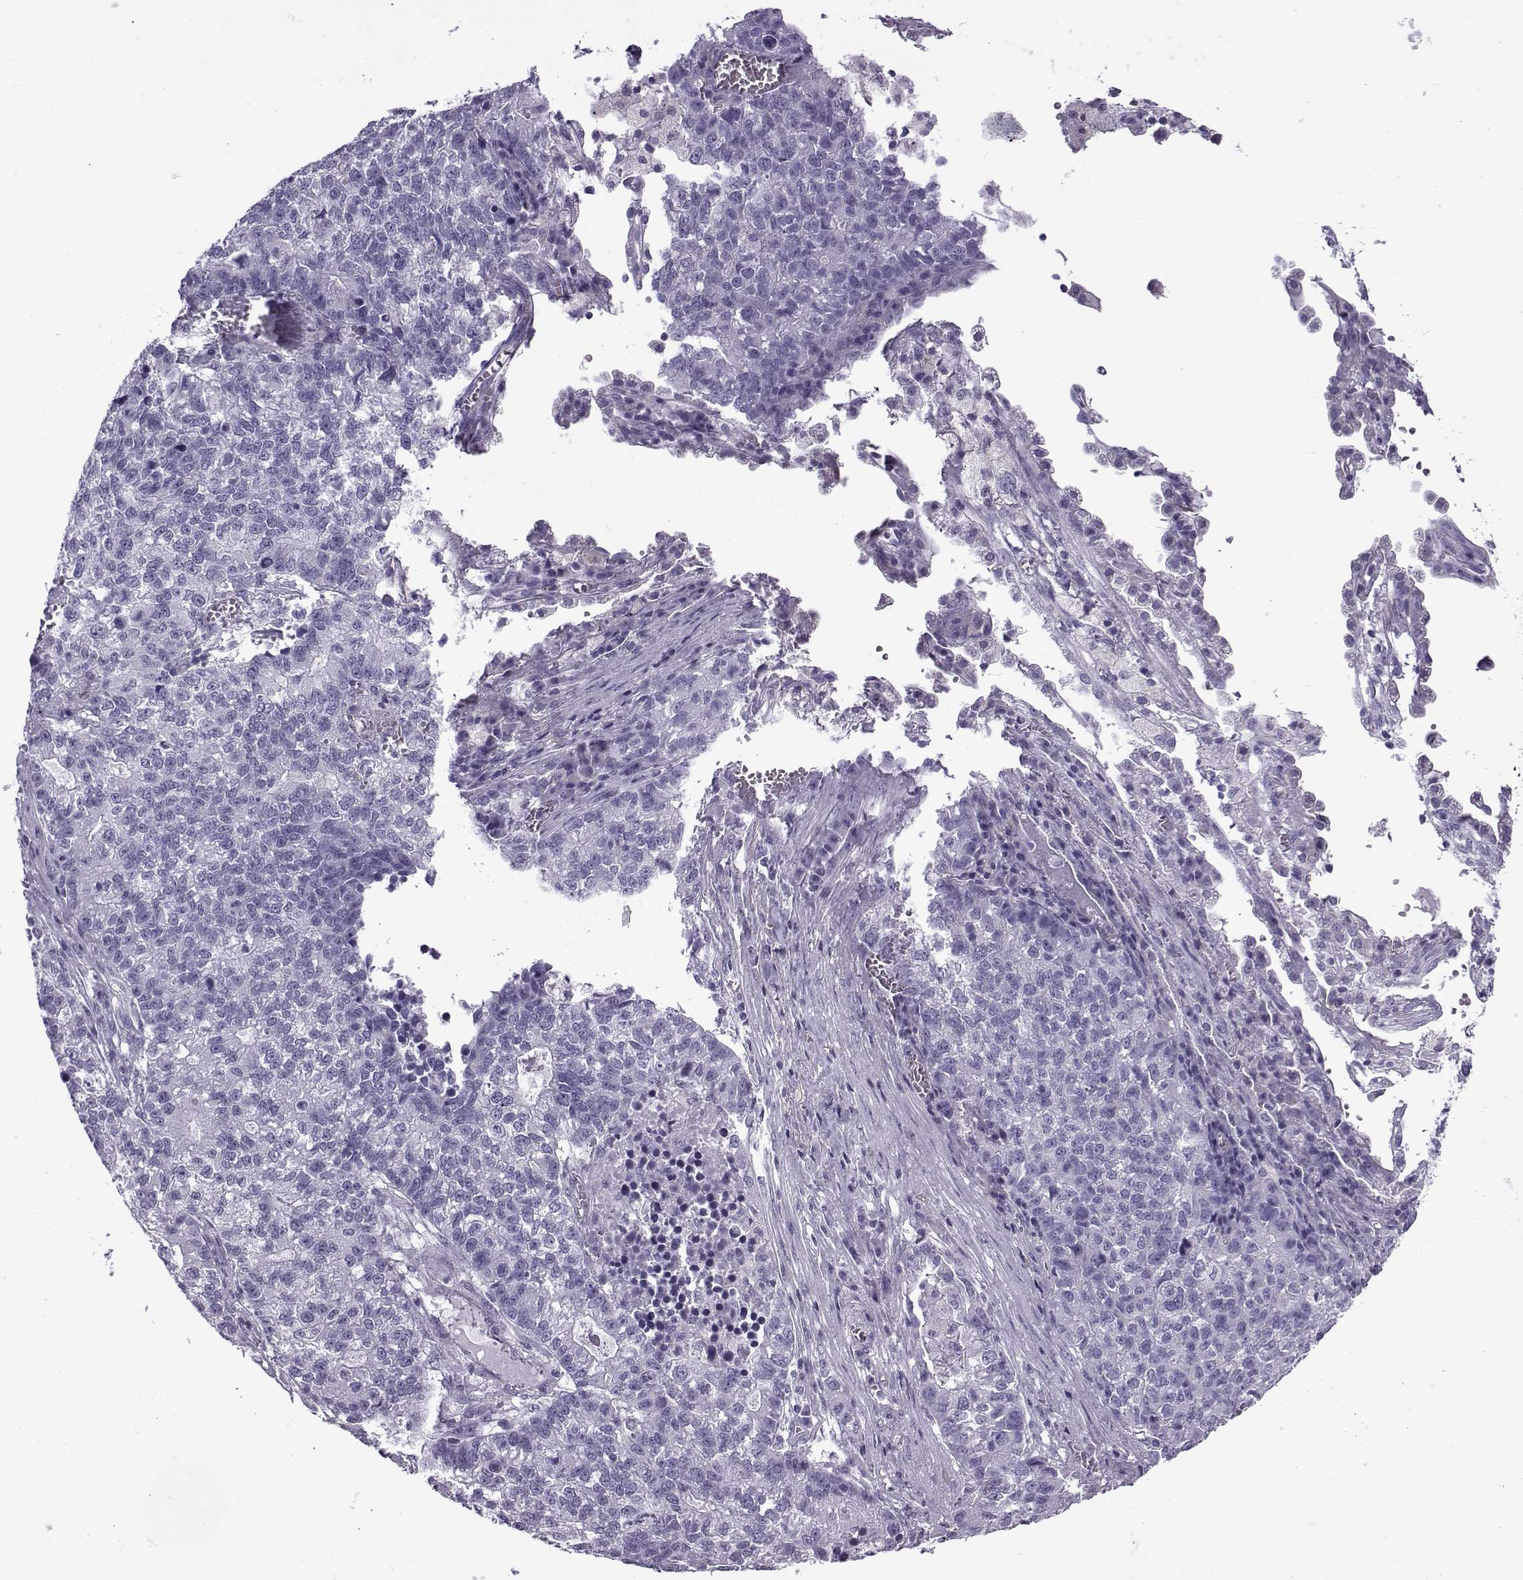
{"staining": {"intensity": "negative", "quantity": "none", "location": "none"}, "tissue": "lung cancer", "cell_type": "Tumor cells", "image_type": "cancer", "snomed": [{"axis": "morphology", "description": "Adenocarcinoma, NOS"}, {"axis": "topography", "description": "Lung"}], "caption": "Tumor cells are negative for brown protein staining in lung cancer (adenocarcinoma).", "gene": "OIP5", "patient": {"sex": "male", "age": 57}}